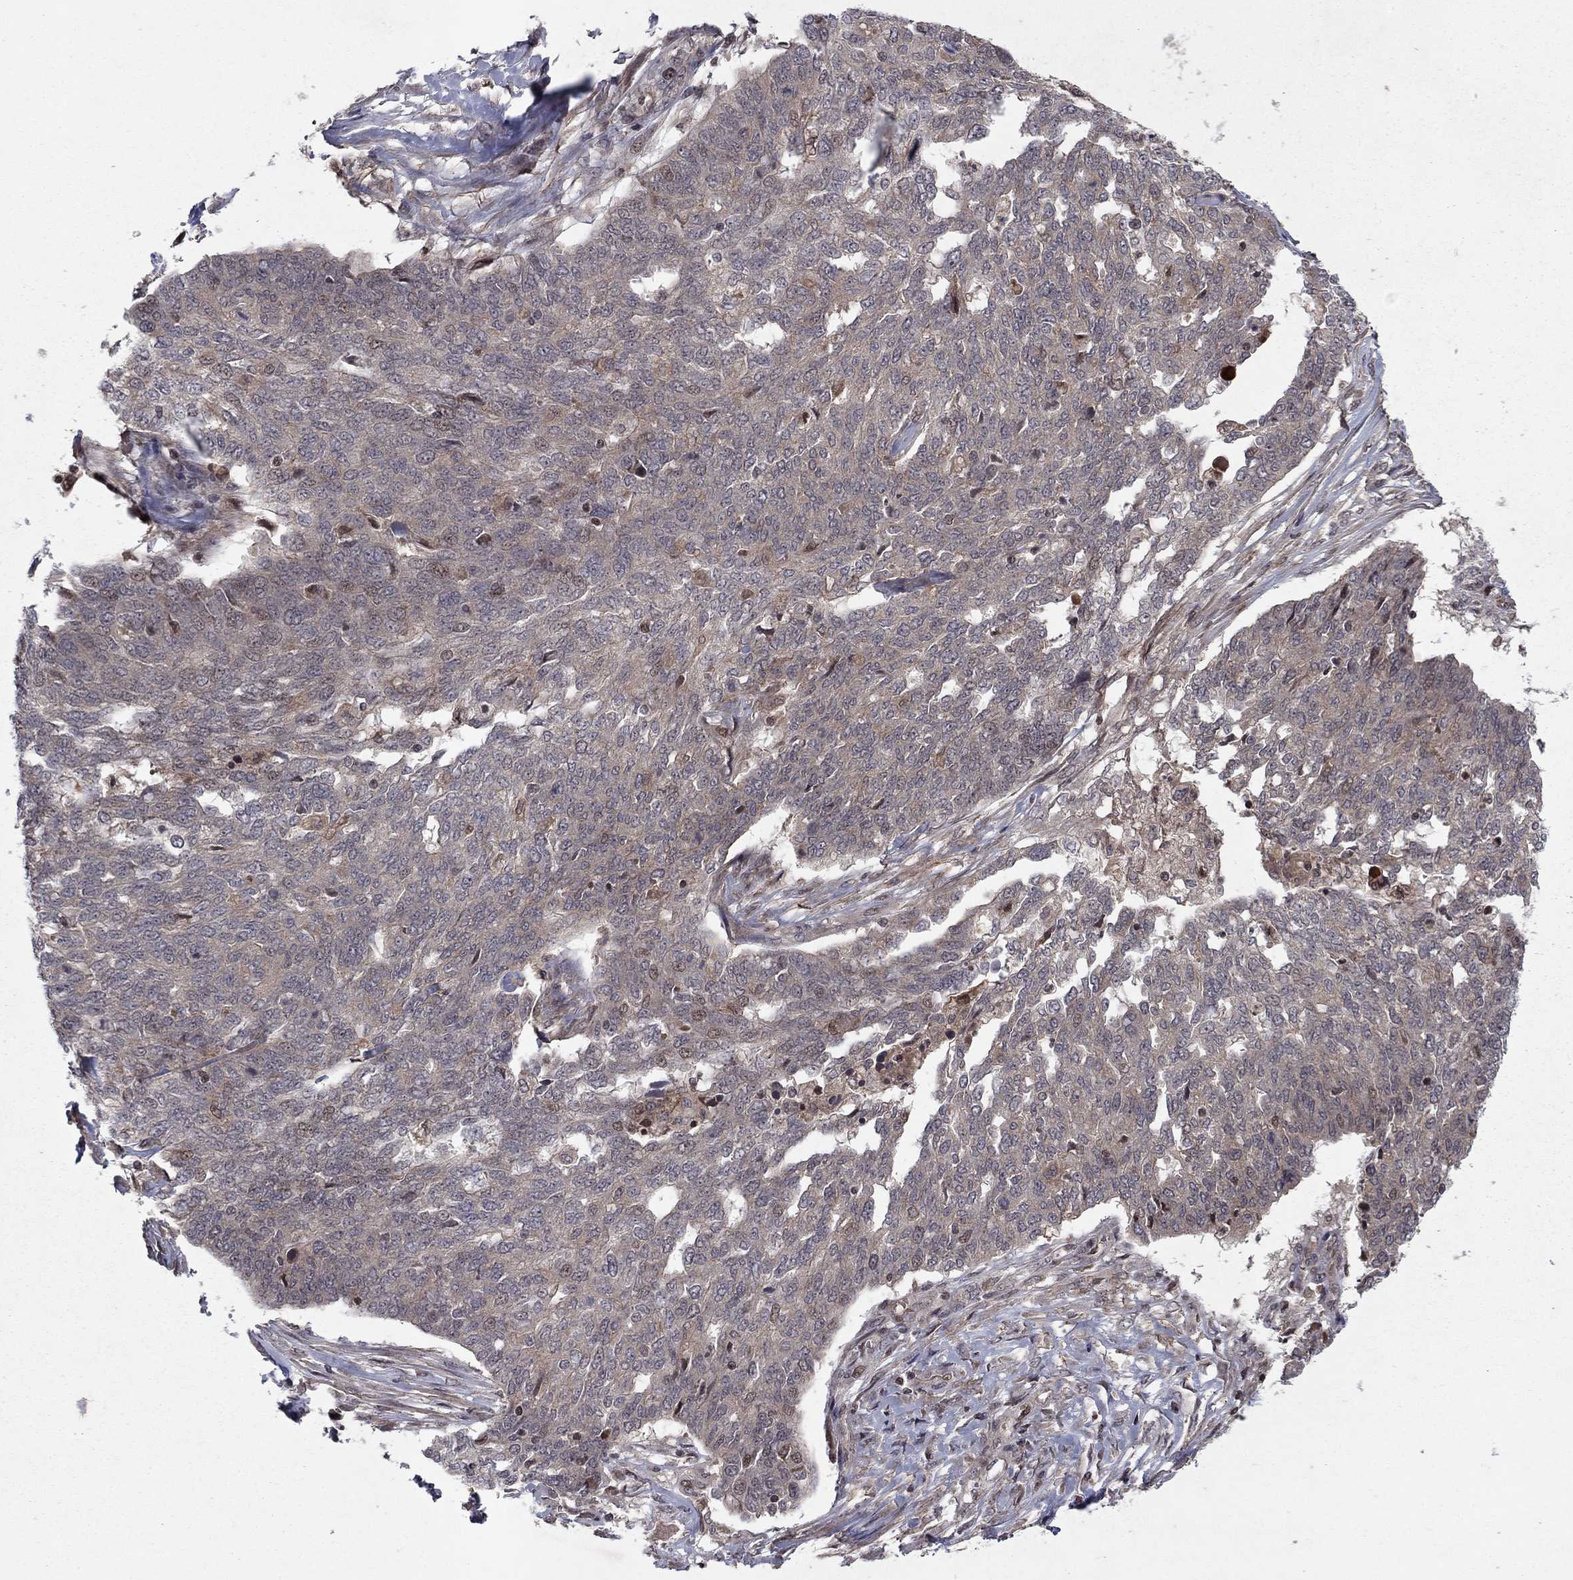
{"staining": {"intensity": "weak", "quantity": "25%-75%", "location": "cytoplasmic/membranous"}, "tissue": "ovarian cancer", "cell_type": "Tumor cells", "image_type": "cancer", "snomed": [{"axis": "morphology", "description": "Cystadenocarcinoma, serous, NOS"}, {"axis": "topography", "description": "Ovary"}], "caption": "Ovarian cancer (serous cystadenocarcinoma) tissue shows weak cytoplasmic/membranous positivity in approximately 25%-75% of tumor cells, visualized by immunohistochemistry. The protein is stained brown, and the nuclei are stained in blue (DAB (3,3'-diaminobenzidine) IHC with brightfield microscopy, high magnification).", "gene": "SORBS1", "patient": {"sex": "female", "age": 67}}